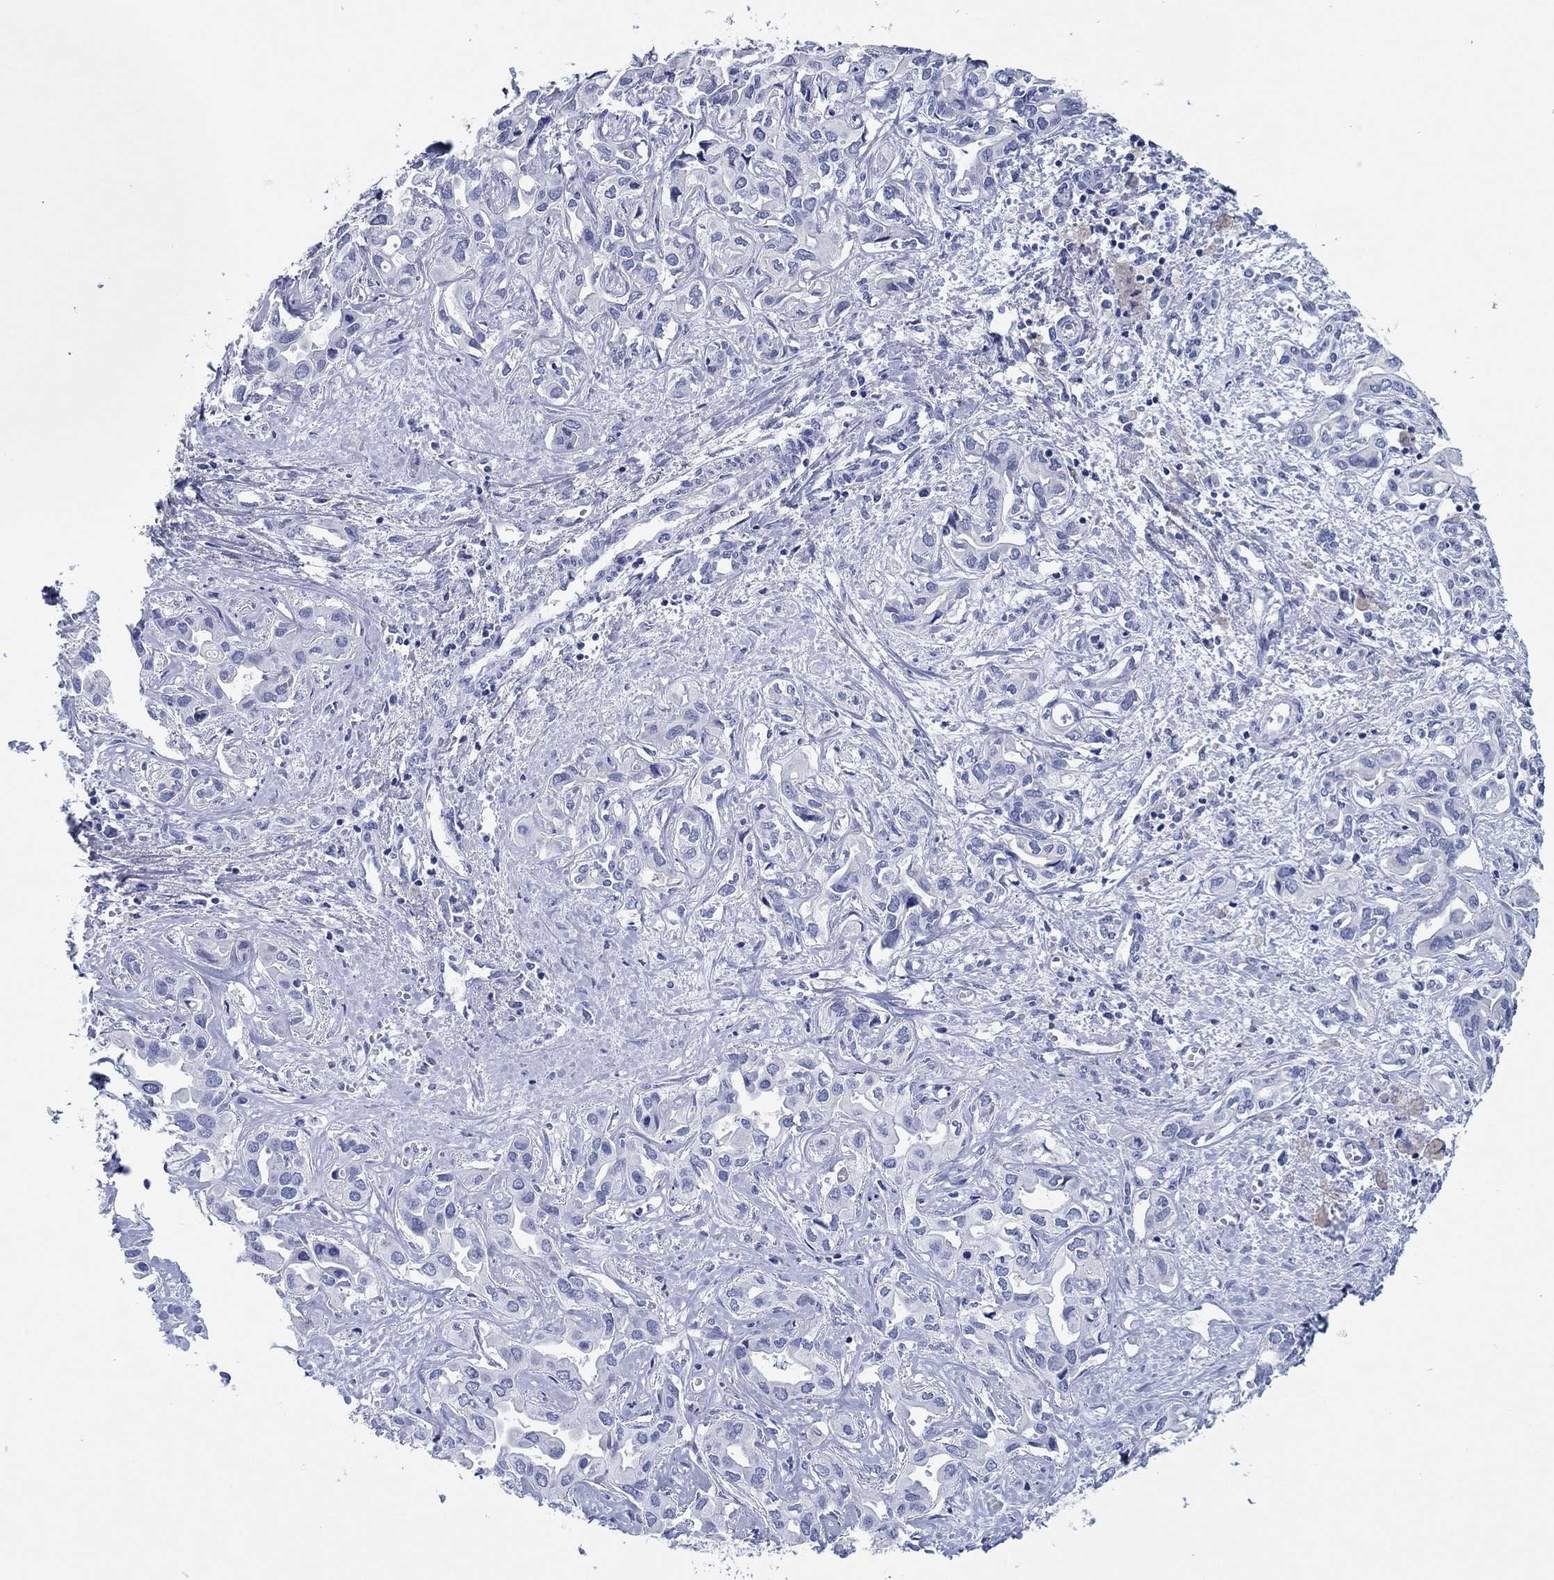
{"staining": {"intensity": "negative", "quantity": "none", "location": "none"}, "tissue": "liver cancer", "cell_type": "Tumor cells", "image_type": "cancer", "snomed": [{"axis": "morphology", "description": "Cholangiocarcinoma"}, {"axis": "topography", "description": "Liver"}], "caption": "IHC image of neoplastic tissue: liver cholangiocarcinoma stained with DAB (3,3'-diaminobenzidine) demonstrates no significant protein staining in tumor cells. The staining is performed using DAB brown chromogen with nuclei counter-stained in using hematoxylin.", "gene": "HCRT", "patient": {"sex": "female", "age": 64}}